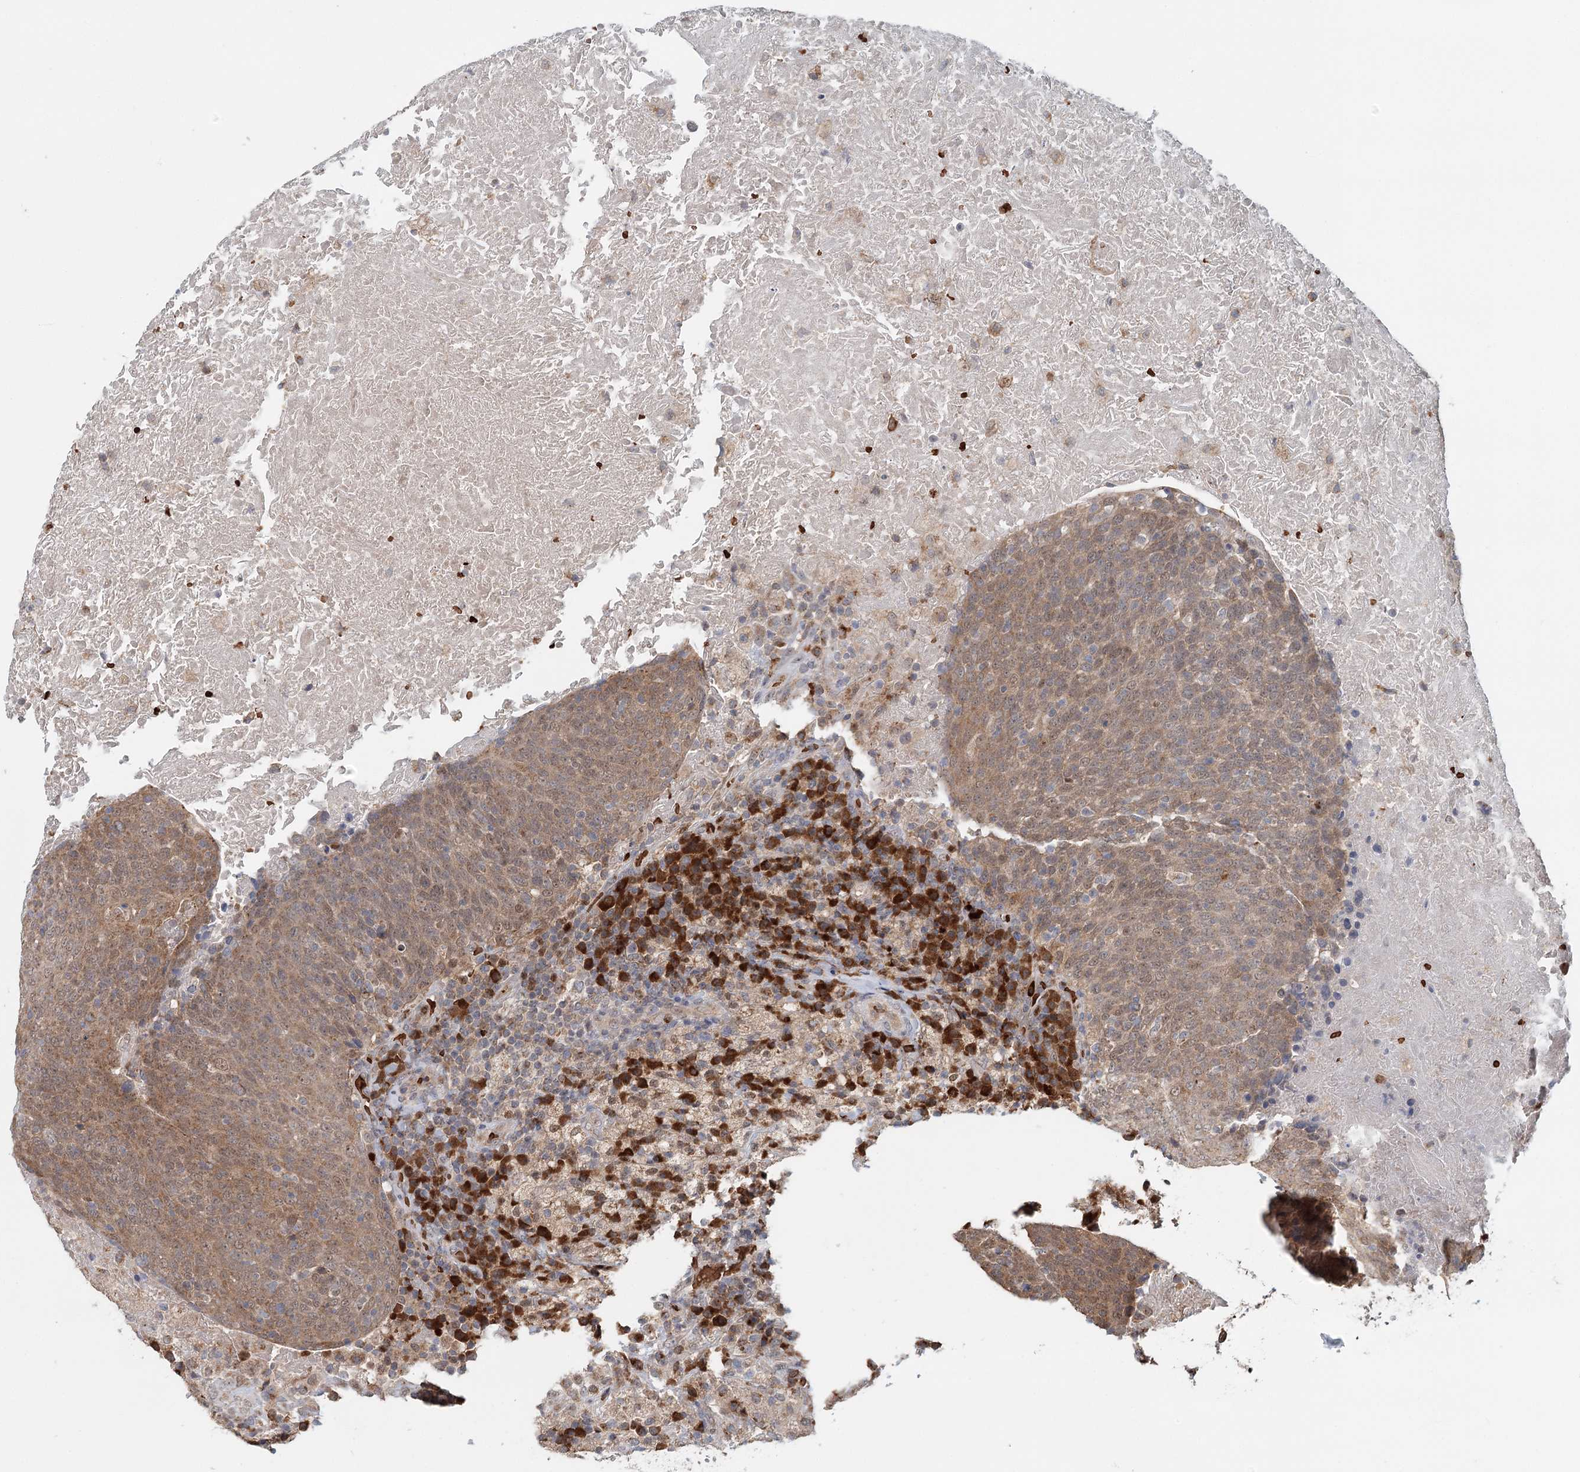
{"staining": {"intensity": "moderate", "quantity": ">75%", "location": "cytoplasmic/membranous"}, "tissue": "head and neck cancer", "cell_type": "Tumor cells", "image_type": "cancer", "snomed": [{"axis": "morphology", "description": "Squamous cell carcinoma, NOS"}, {"axis": "morphology", "description": "Squamous cell carcinoma, metastatic, NOS"}, {"axis": "topography", "description": "Lymph node"}, {"axis": "topography", "description": "Head-Neck"}], "caption": "Head and neck cancer stained for a protein reveals moderate cytoplasmic/membranous positivity in tumor cells.", "gene": "ADK", "patient": {"sex": "male", "age": 62}}